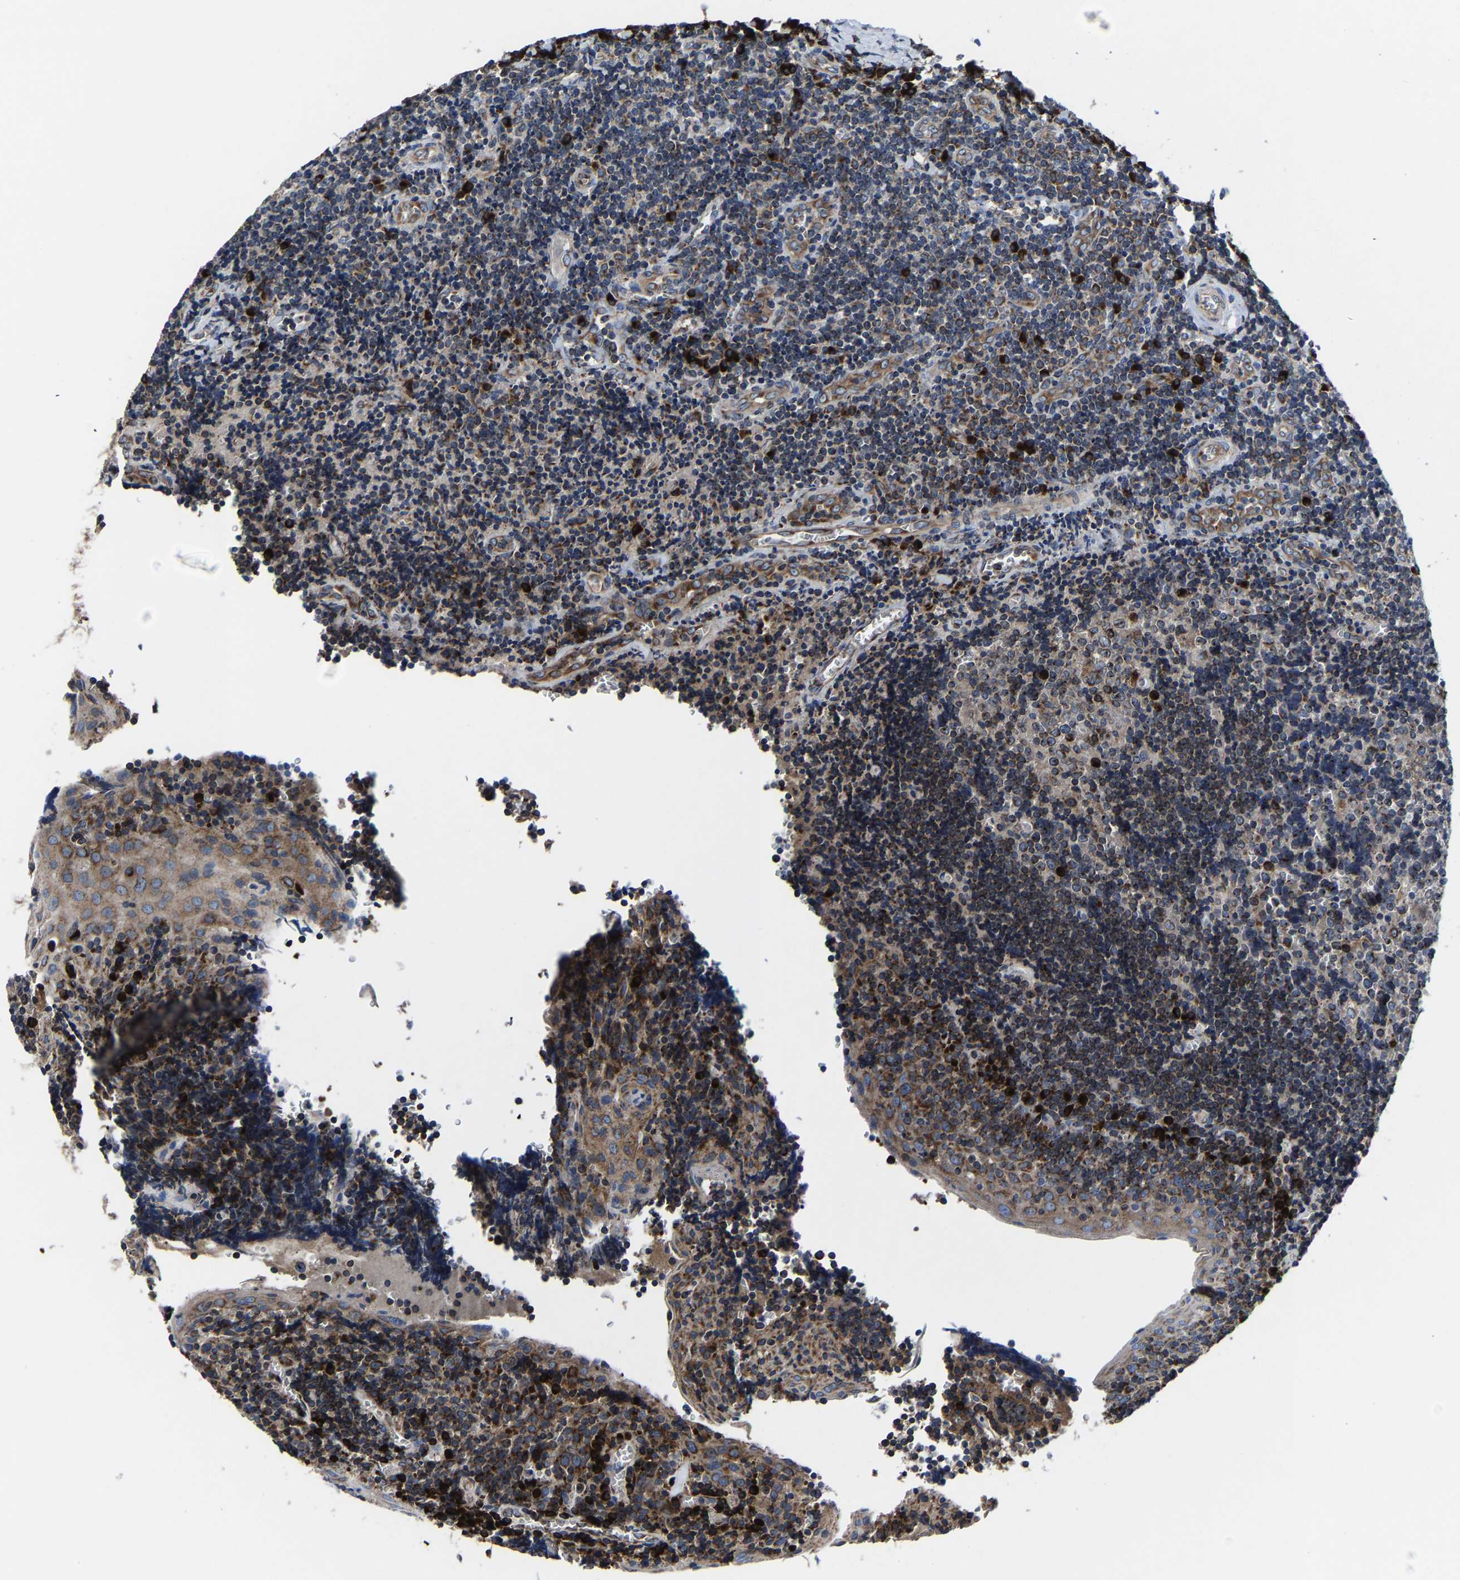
{"staining": {"intensity": "moderate", "quantity": "25%-75%", "location": "cytoplasmic/membranous"}, "tissue": "tonsil", "cell_type": "Germinal center cells", "image_type": "normal", "snomed": [{"axis": "morphology", "description": "Normal tissue, NOS"}, {"axis": "morphology", "description": "Inflammation, NOS"}, {"axis": "topography", "description": "Tonsil"}], "caption": "Normal tonsil shows moderate cytoplasmic/membranous staining in about 25%-75% of germinal center cells.", "gene": "EBAG9", "patient": {"sex": "female", "age": 31}}